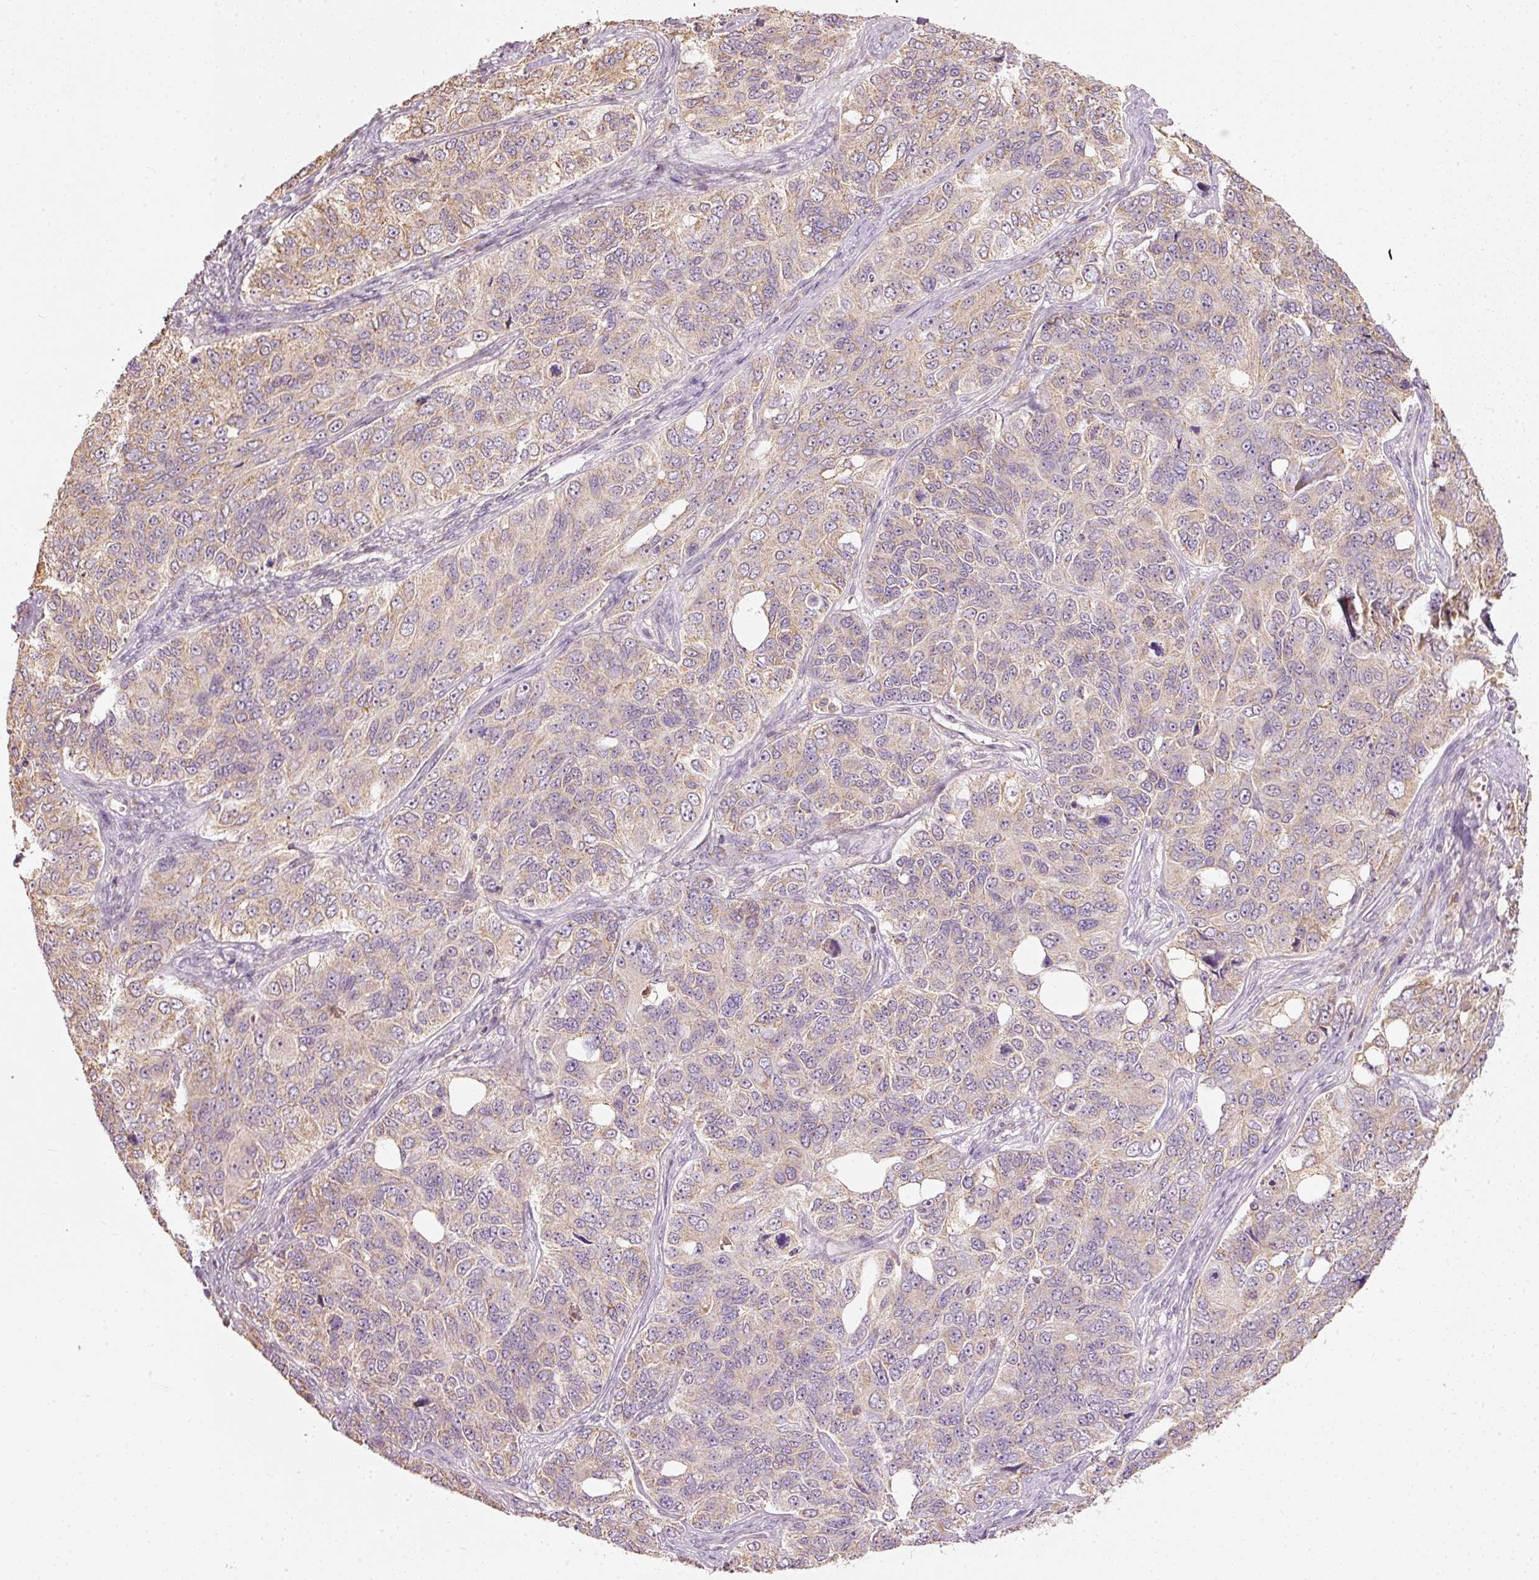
{"staining": {"intensity": "weak", "quantity": "25%-75%", "location": "cytoplasmic/membranous"}, "tissue": "ovarian cancer", "cell_type": "Tumor cells", "image_type": "cancer", "snomed": [{"axis": "morphology", "description": "Carcinoma, endometroid"}, {"axis": "topography", "description": "Ovary"}], "caption": "This histopathology image demonstrates ovarian cancer (endometroid carcinoma) stained with IHC to label a protein in brown. The cytoplasmic/membranous of tumor cells show weak positivity for the protein. Nuclei are counter-stained blue.", "gene": "PSENEN", "patient": {"sex": "female", "age": 51}}